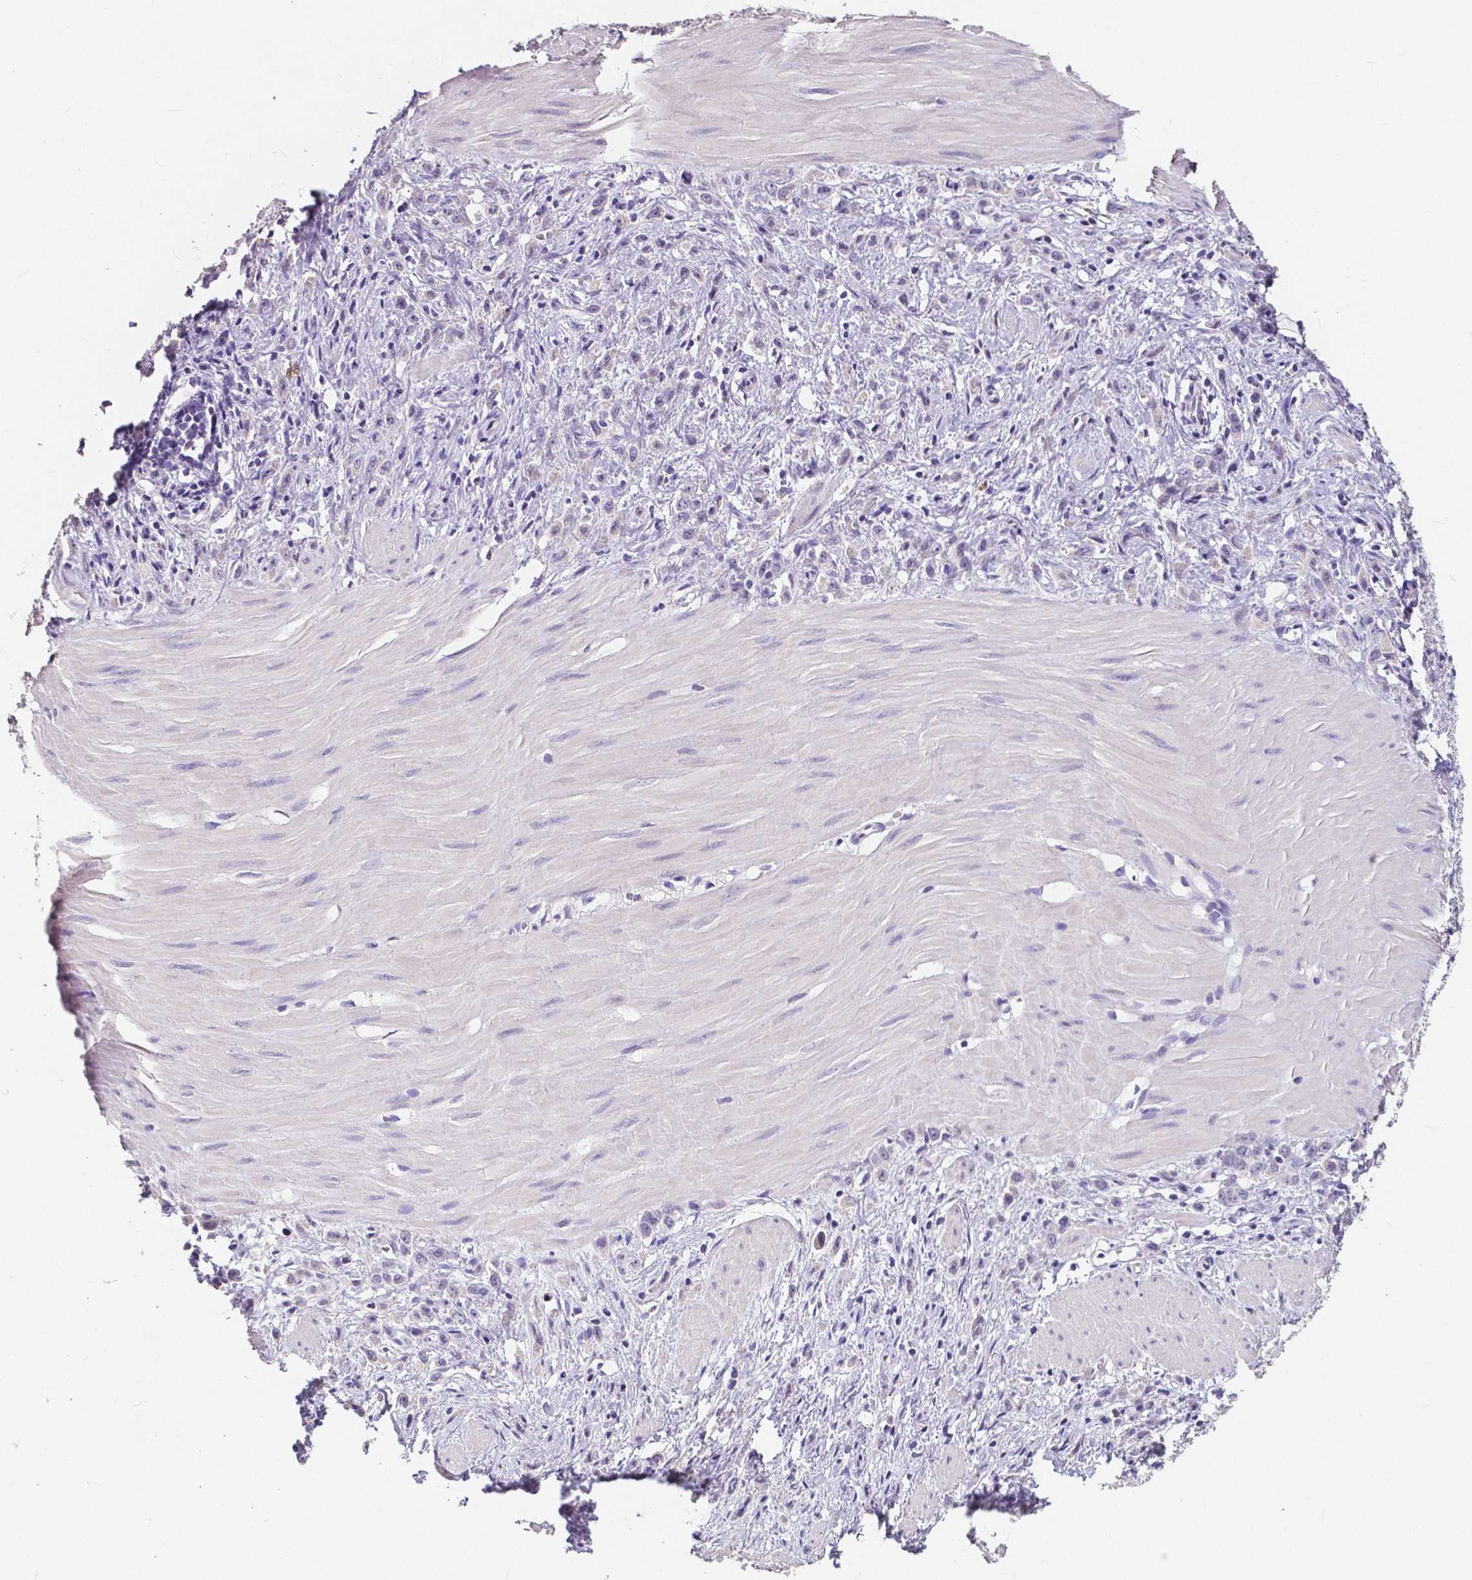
{"staining": {"intensity": "negative", "quantity": "none", "location": "none"}, "tissue": "stomach cancer", "cell_type": "Tumor cells", "image_type": "cancer", "snomed": [{"axis": "morphology", "description": "Adenocarcinoma, NOS"}, {"axis": "topography", "description": "Stomach"}], "caption": "A high-resolution histopathology image shows IHC staining of stomach cancer (adenocarcinoma), which displays no significant staining in tumor cells.", "gene": "ACP5", "patient": {"sex": "male", "age": 47}}